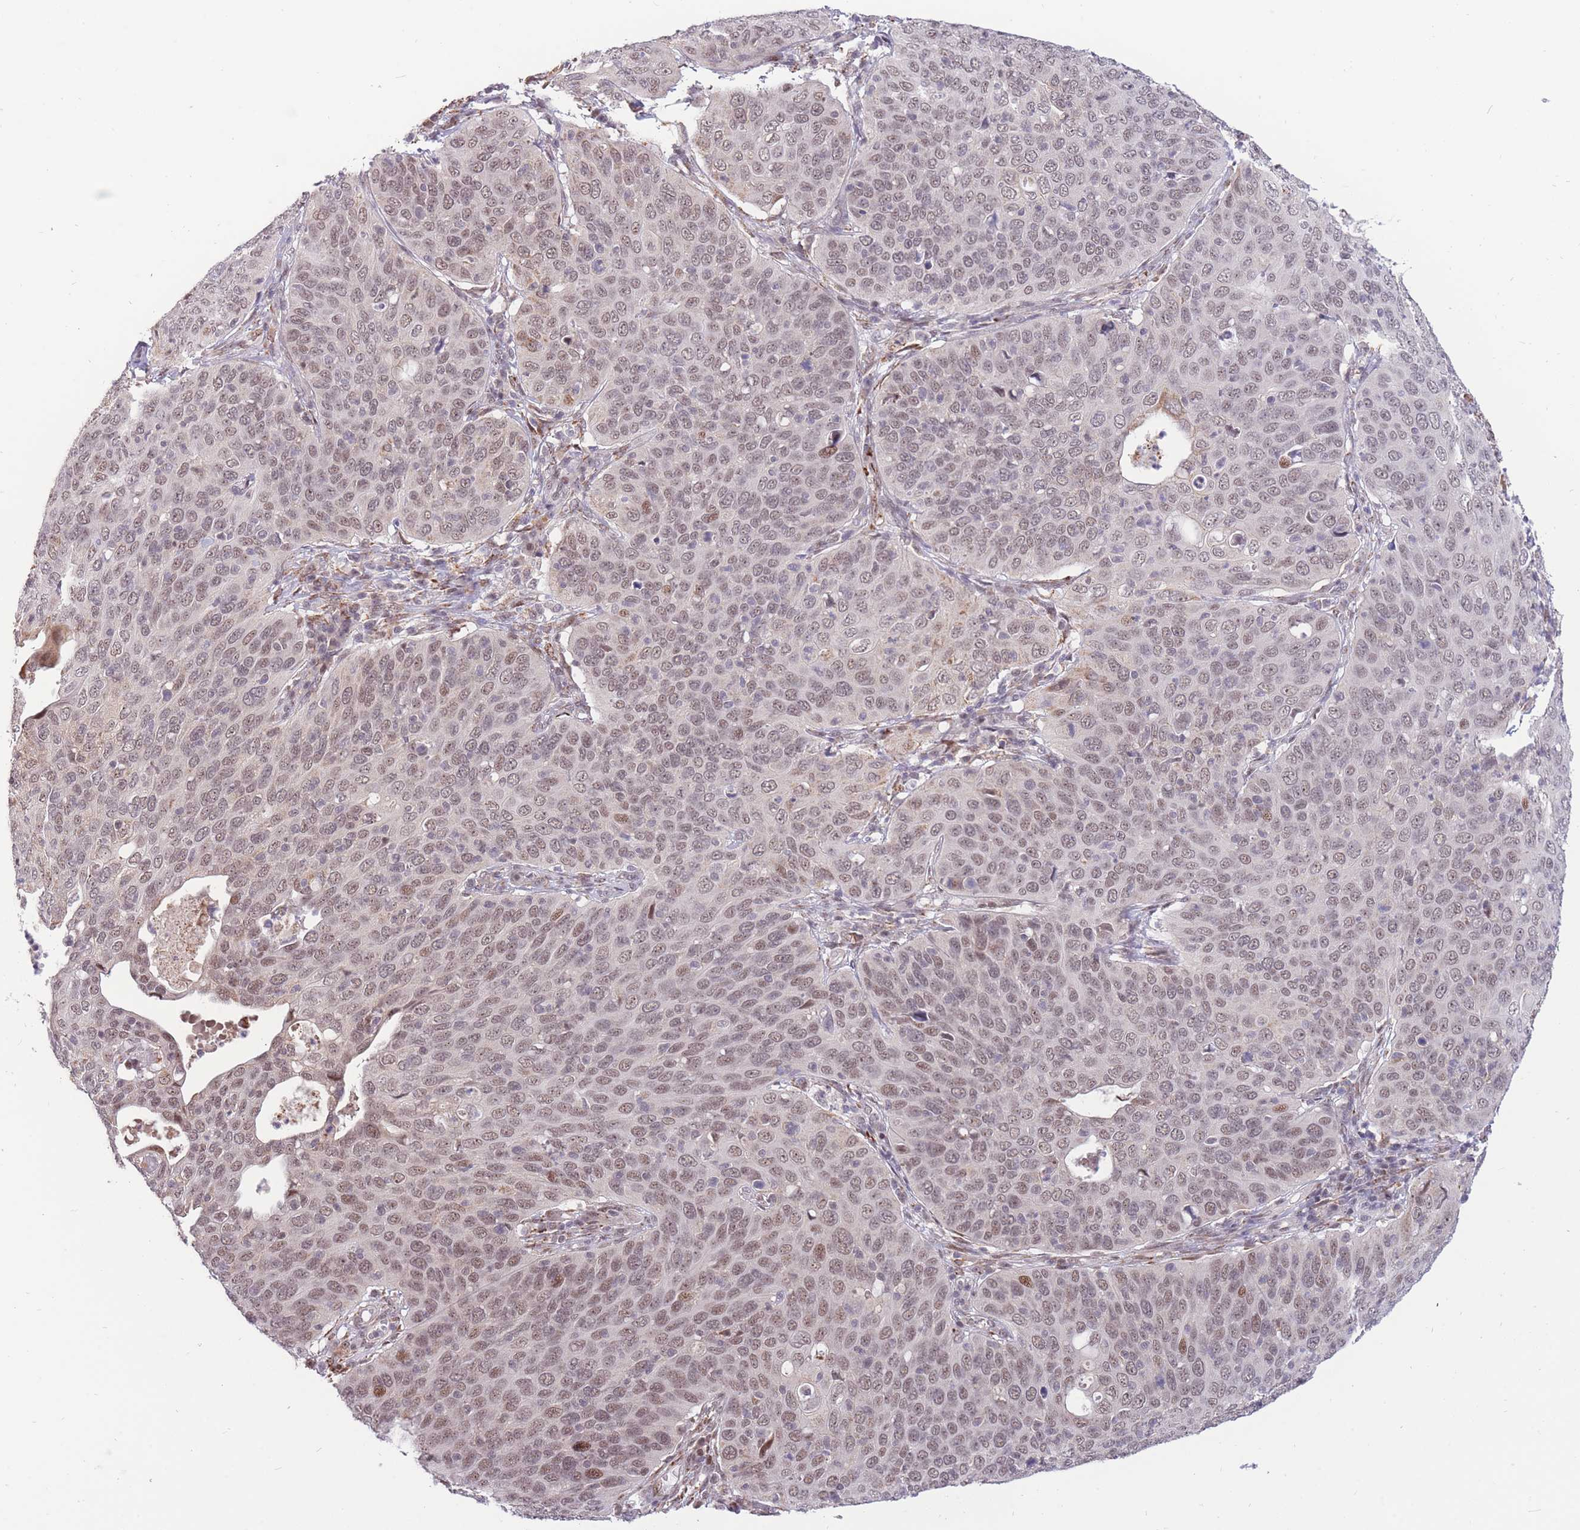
{"staining": {"intensity": "moderate", "quantity": "25%-75%", "location": "nuclear"}, "tissue": "cervical cancer", "cell_type": "Tumor cells", "image_type": "cancer", "snomed": [{"axis": "morphology", "description": "Squamous cell carcinoma, NOS"}, {"axis": "topography", "description": "Cervix"}], "caption": "DAB (3,3'-diaminobenzidine) immunohistochemical staining of human cervical squamous cell carcinoma shows moderate nuclear protein staining in approximately 25%-75% of tumor cells. (DAB = brown stain, brightfield microscopy at high magnification).", "gene": "TARBP2", "patient": {"sex": "female", "age": 36}}